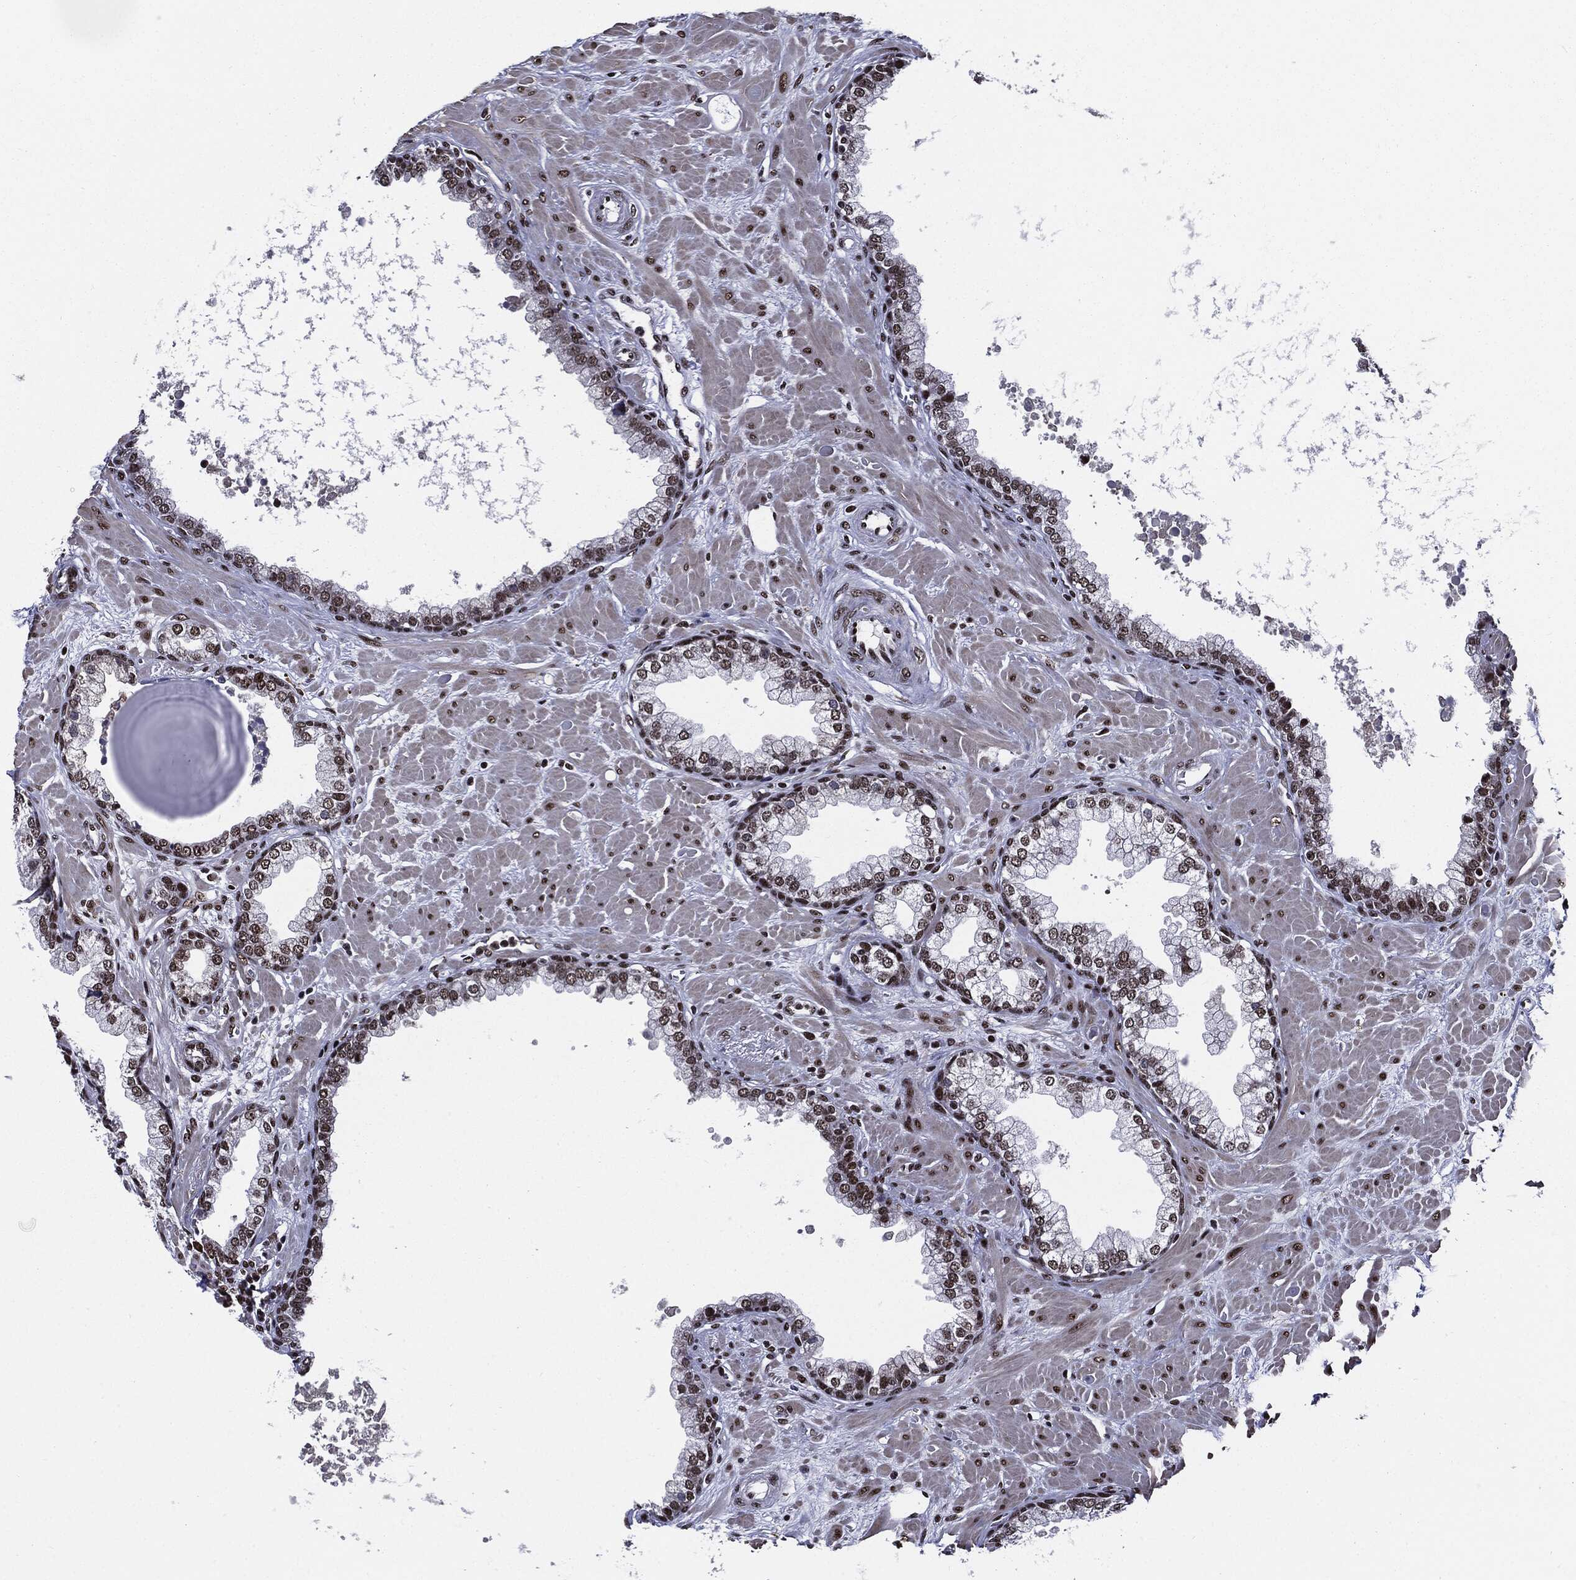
{"staining": {"intensity": "moderate", "quantity": ">75%", "location": "nuclear"}, "tissue": "prostate", "cell_type": "Glandular cells", "image_type": "normal", "snomed": [{"axis": "morphology", "description": "Normal tissue, NOS"}, {"axis": "topography", "description": "Prostate"}], "caption": "A photomicrograph showing moderate nuclear positivity in approximately >75% of glandular cells in normal prostate, as visualized by brown immunohistochemical staining.", "gene": "ZFP91", "patient": {"sex": "male", "age": 63}}